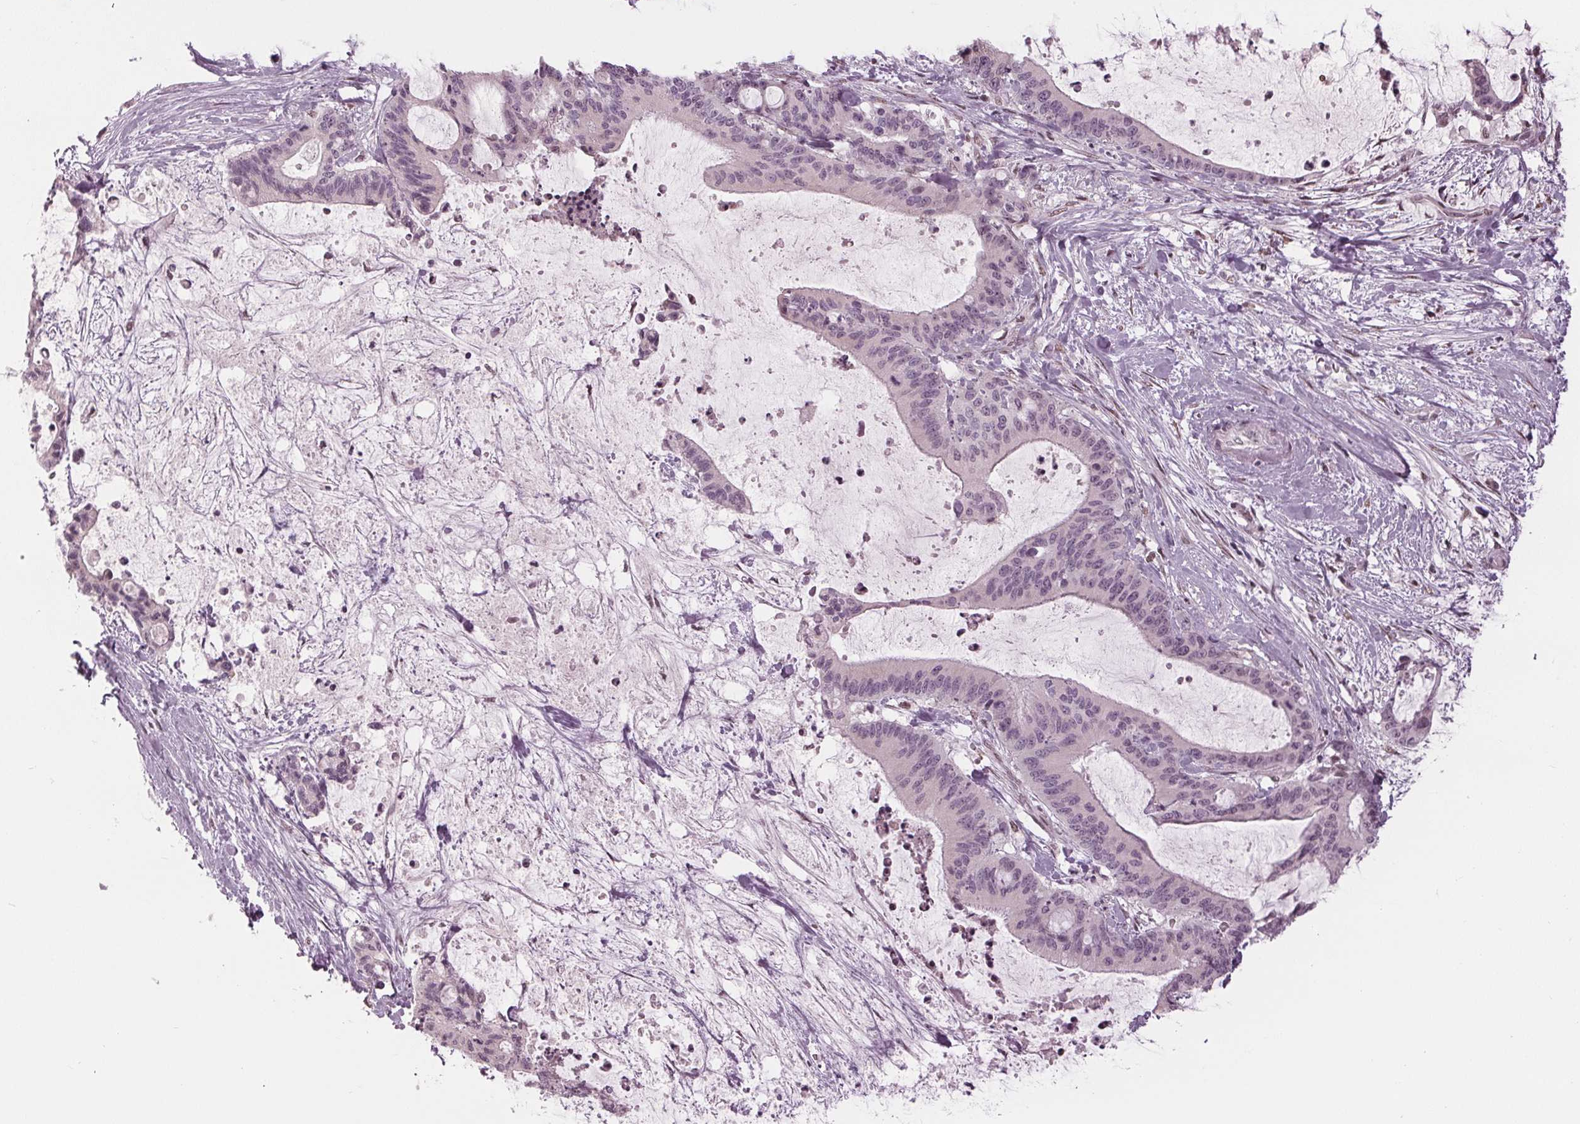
{"staining": {"intensity": "negative", "quantity": "none", "location": "none"}, "tissue": "liver cancer", "cell_type": "Tumor cells", "image_type": "cancer", "snomed": [{"axis": "morphology", "description": "Cholangiocarcinoma"}, {"axis": "topography", "description": "Liver"}], "caption": "Liver cancer stained for a protein using IHC reveals no positivity tumor cells.", "gene": "DNMT3L", "patient": {"sex": "female", "age": 73}}